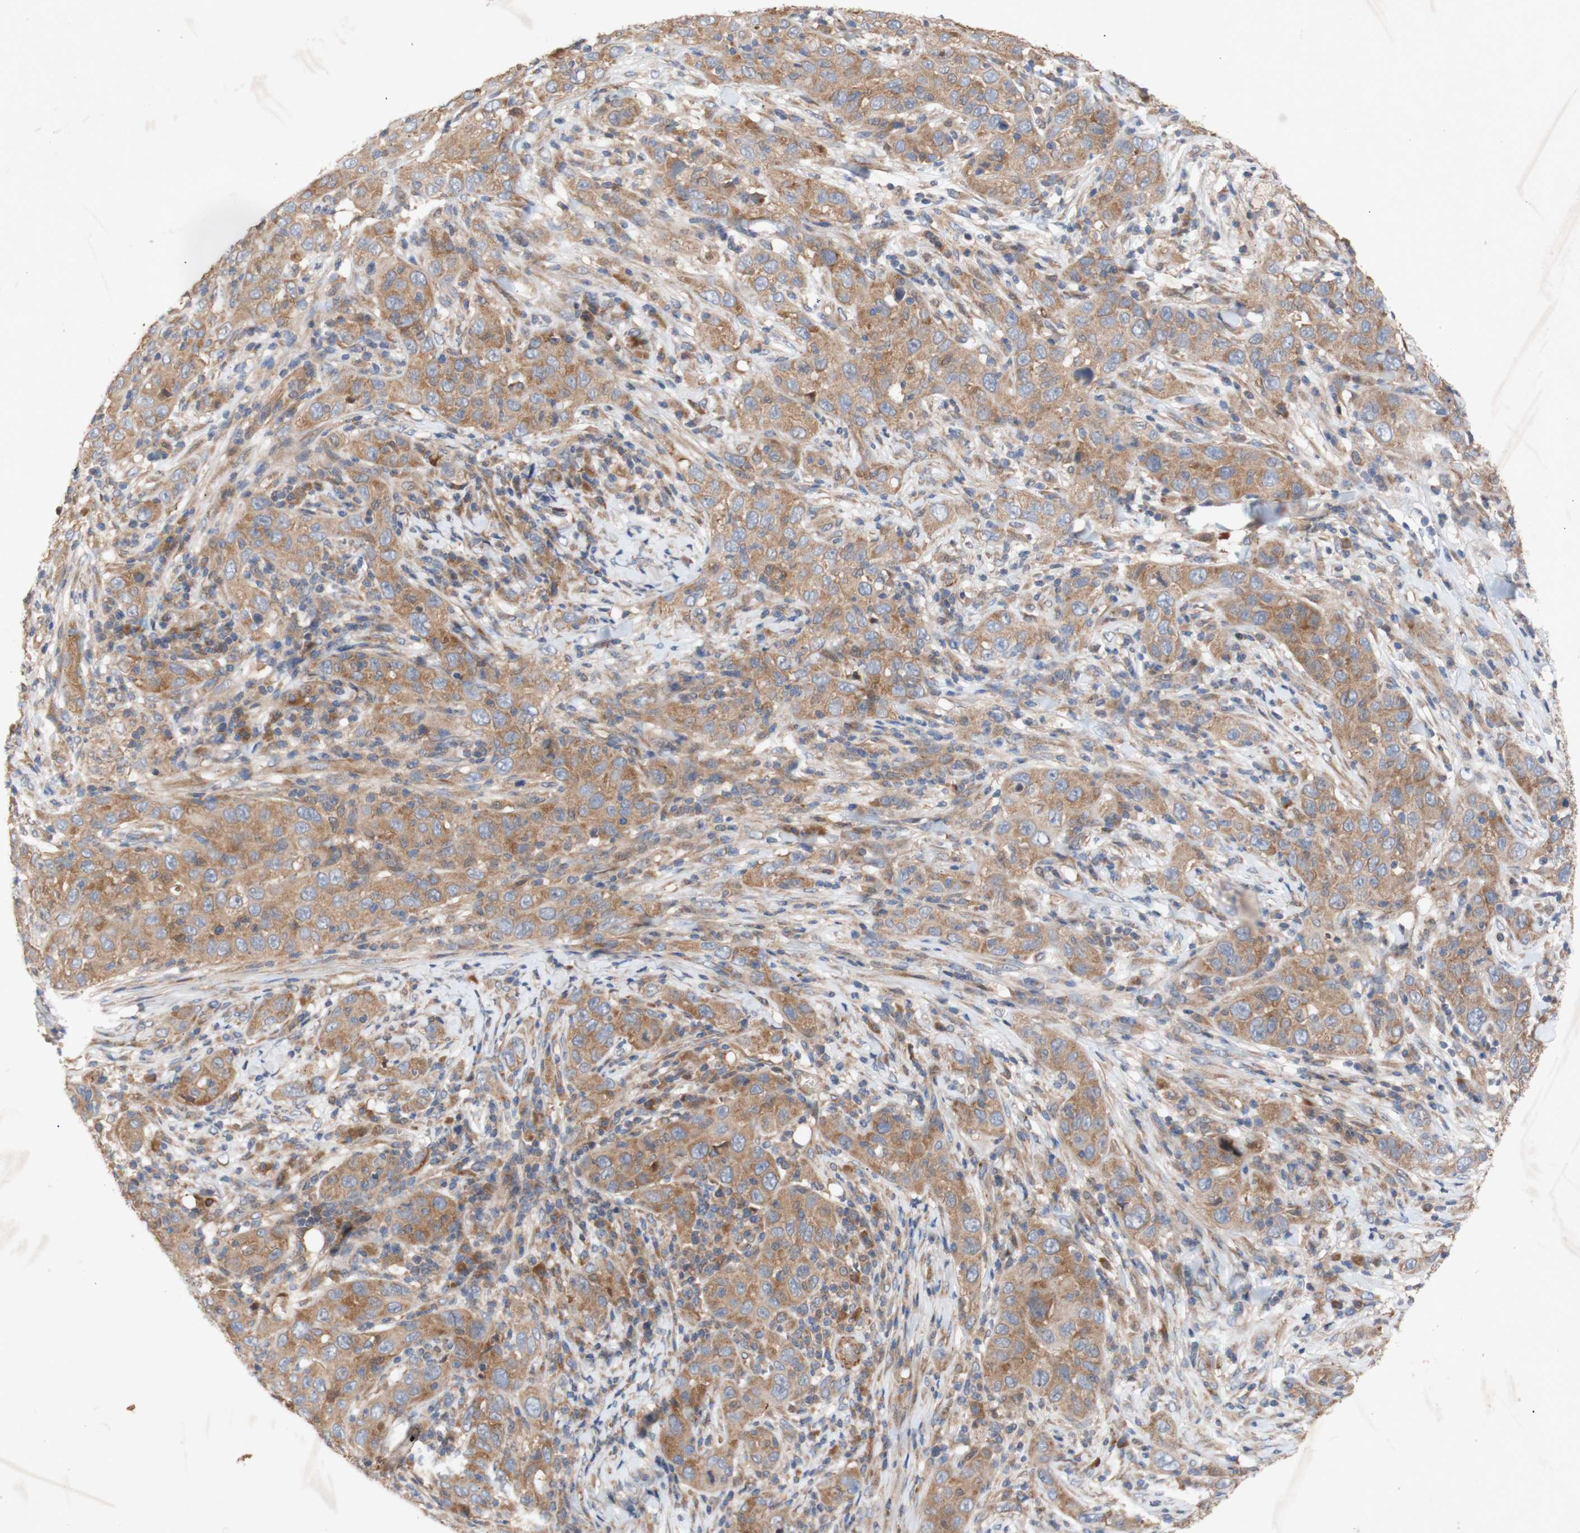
{"staining": {"intensity": "moderate", "quantity": ">75%", "location": "cytoplasmic/membranous"}, "tissue": "skin cancer", "cell_type": "Tumor cells", "image_type": "cancer", "snomed": [{"axis": "morphology", "description": "Squamous cell carcinoma, NOS"}, {"axis": "topography", "description": "Skin"}], "caption": "Squamous cell carcinoma (skin) tissue reveals moderate cytoplasmic/membranous staining in about >75% of tumor cells, visualized by immunohistochemistry.", "gene": "EIF2S3", "patient": {"sex": "female", "age": 88}}